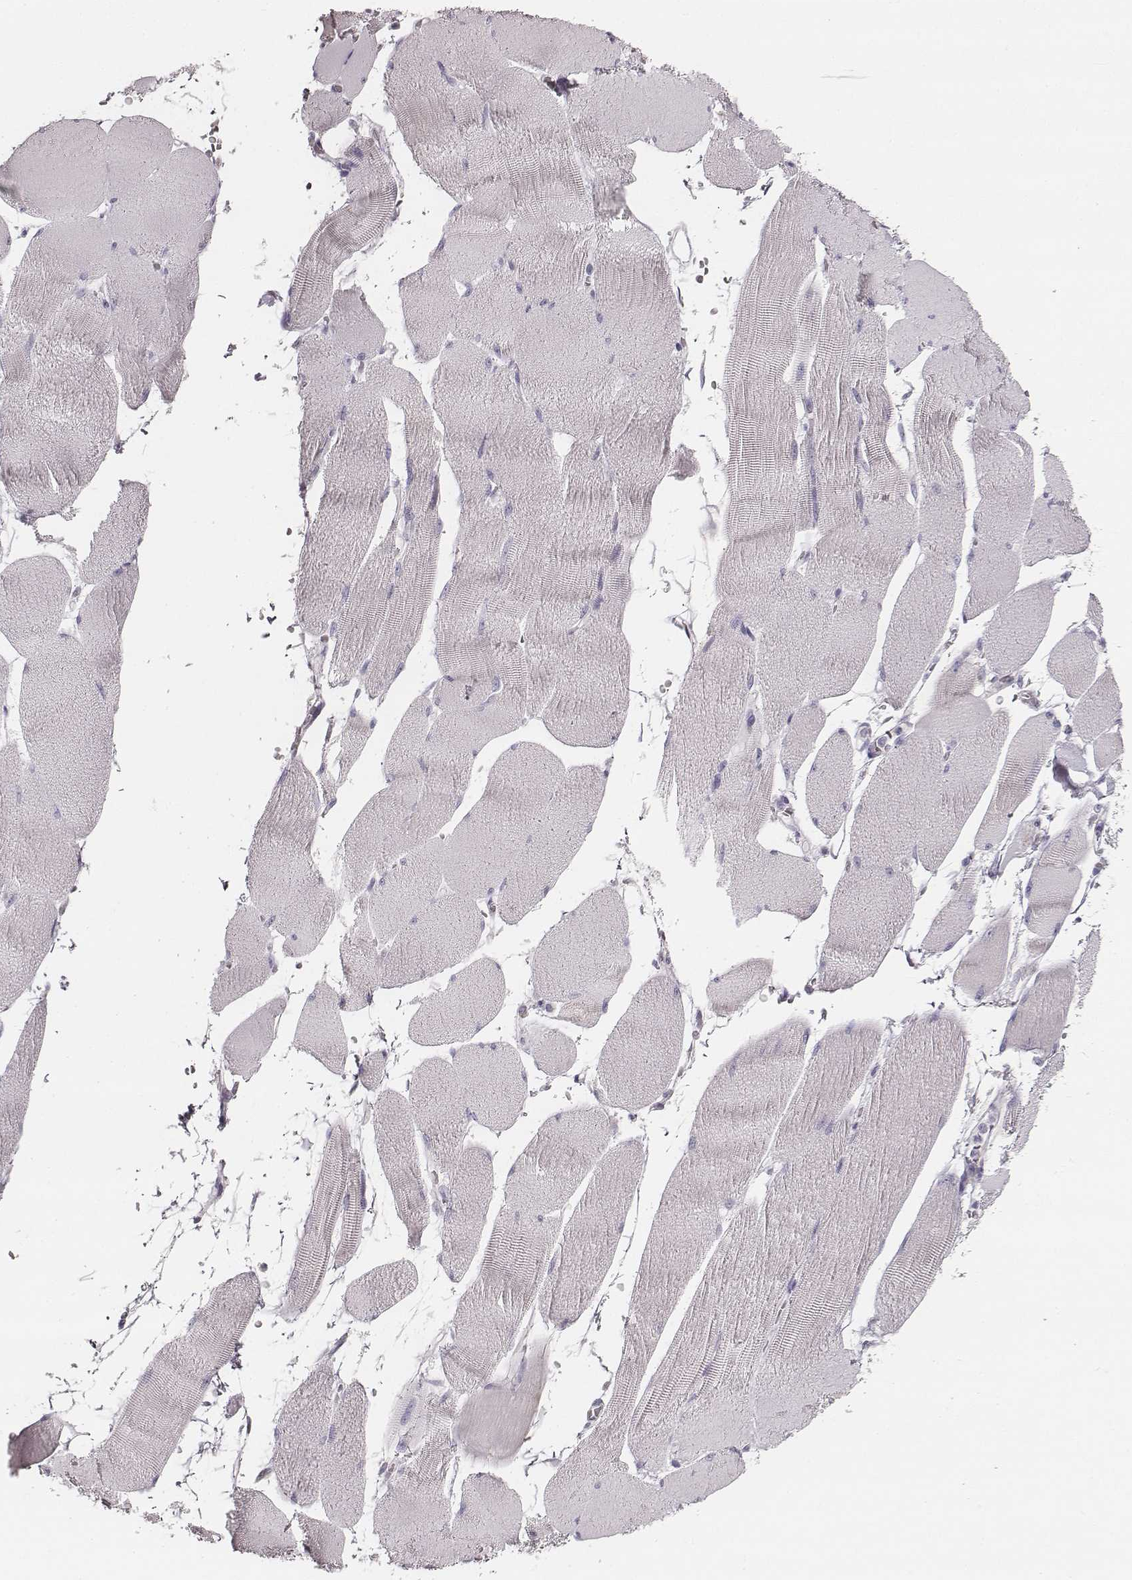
{"staining": {"intensity": "negative", "quantity": "none", "location": "none"}, "tissue": "skeletal muscle", "cell_type": "Myocytes", "image_type": "normal", "snomed": [{"axis": "morphology", "description": "Normal tissue, NOS"}, {"axis": "topography", "description": "Skeletal muscle"}], "caption": "Immunohistochemical staining of benign skeletal muscle displays no significant expression in myocytes.", "gene": "UBL4B", "patient": {"sex": "male", "age": 56}}